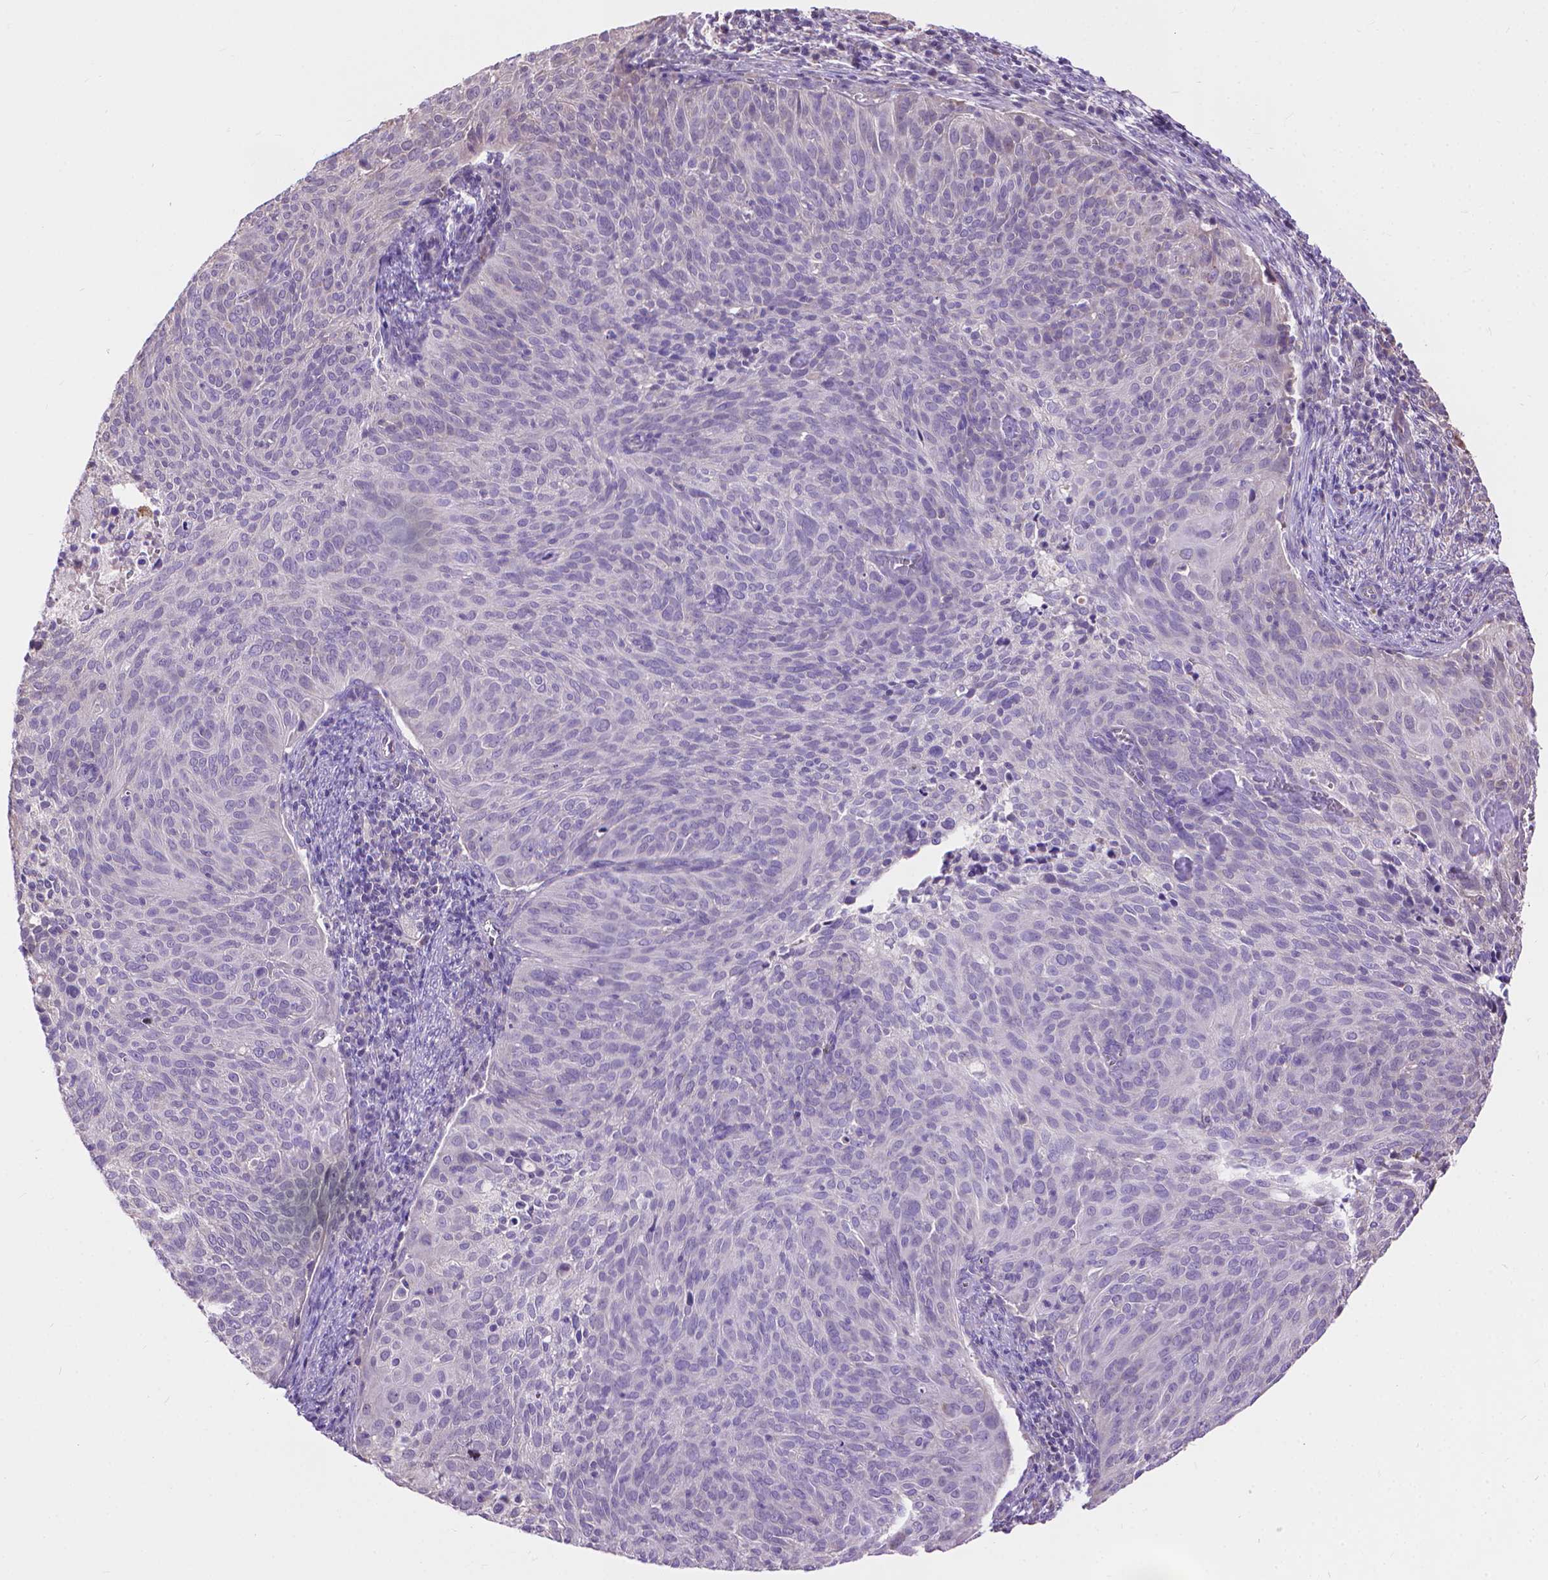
{"staining": {"intensity": "negative", "quantity": "none", "location": "none"}, "tissue": "cervical cancer", "cell_type": "Tumor cells", "image_type": "cancer", "snomed": [{"axis": "morphology", "description": "Squamous cell carcinoma, NOS"}, {"axis": "topography", "description": "Cervix"}], "caption": "This is a histopathology image of immunohistochemistry (IHC) staining of cervical cancer (squamous cell carcinoma), which shows no expression in tumor cells.", "gene": "SYN1", "patient": {"sex": "female", "age": 39}}